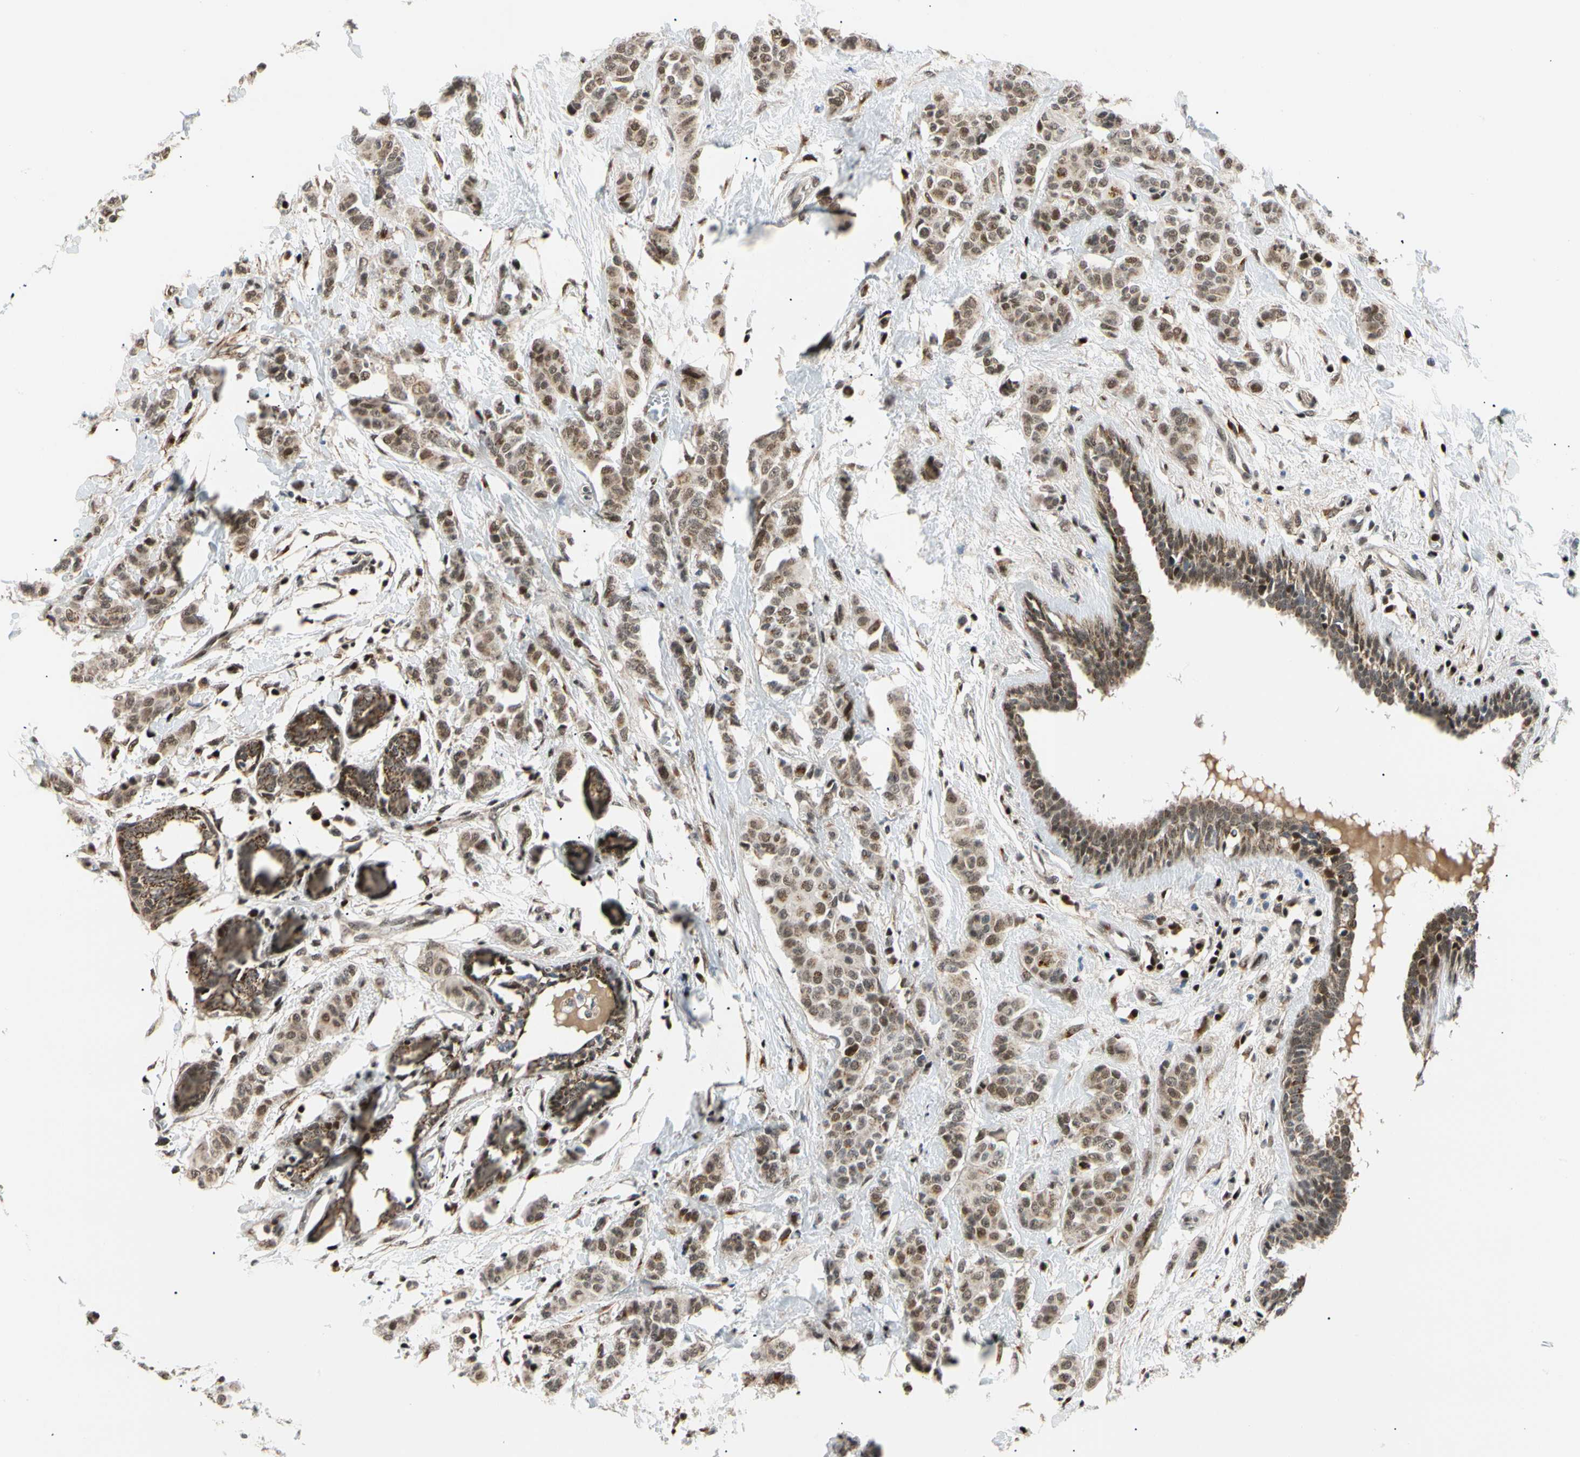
{"staining": {"intensity": "moderate", "quantity": "25%-75%", "location": "nuclear"}, "tissue": "breast cancer", "cell_type": "Tumor cells", "image_type": "cancer", "snomed": [{"axis": "morphology", "description": "Normal tissue, NOS"}, {"axis": "morphology", "description": "Duct carcinoma"}, {"axis": "topography", "description": "Breast"}], "caption": "The photomicrograph reveals immunohistochemical staining of breast cancer (invasive ductal carcinoma). There is moderate nuclear positivity is appreciated in approximately 25%-75% of tumor cells.", "gene": "E2F1", "patient": {"sex": "female", "age": 40}}